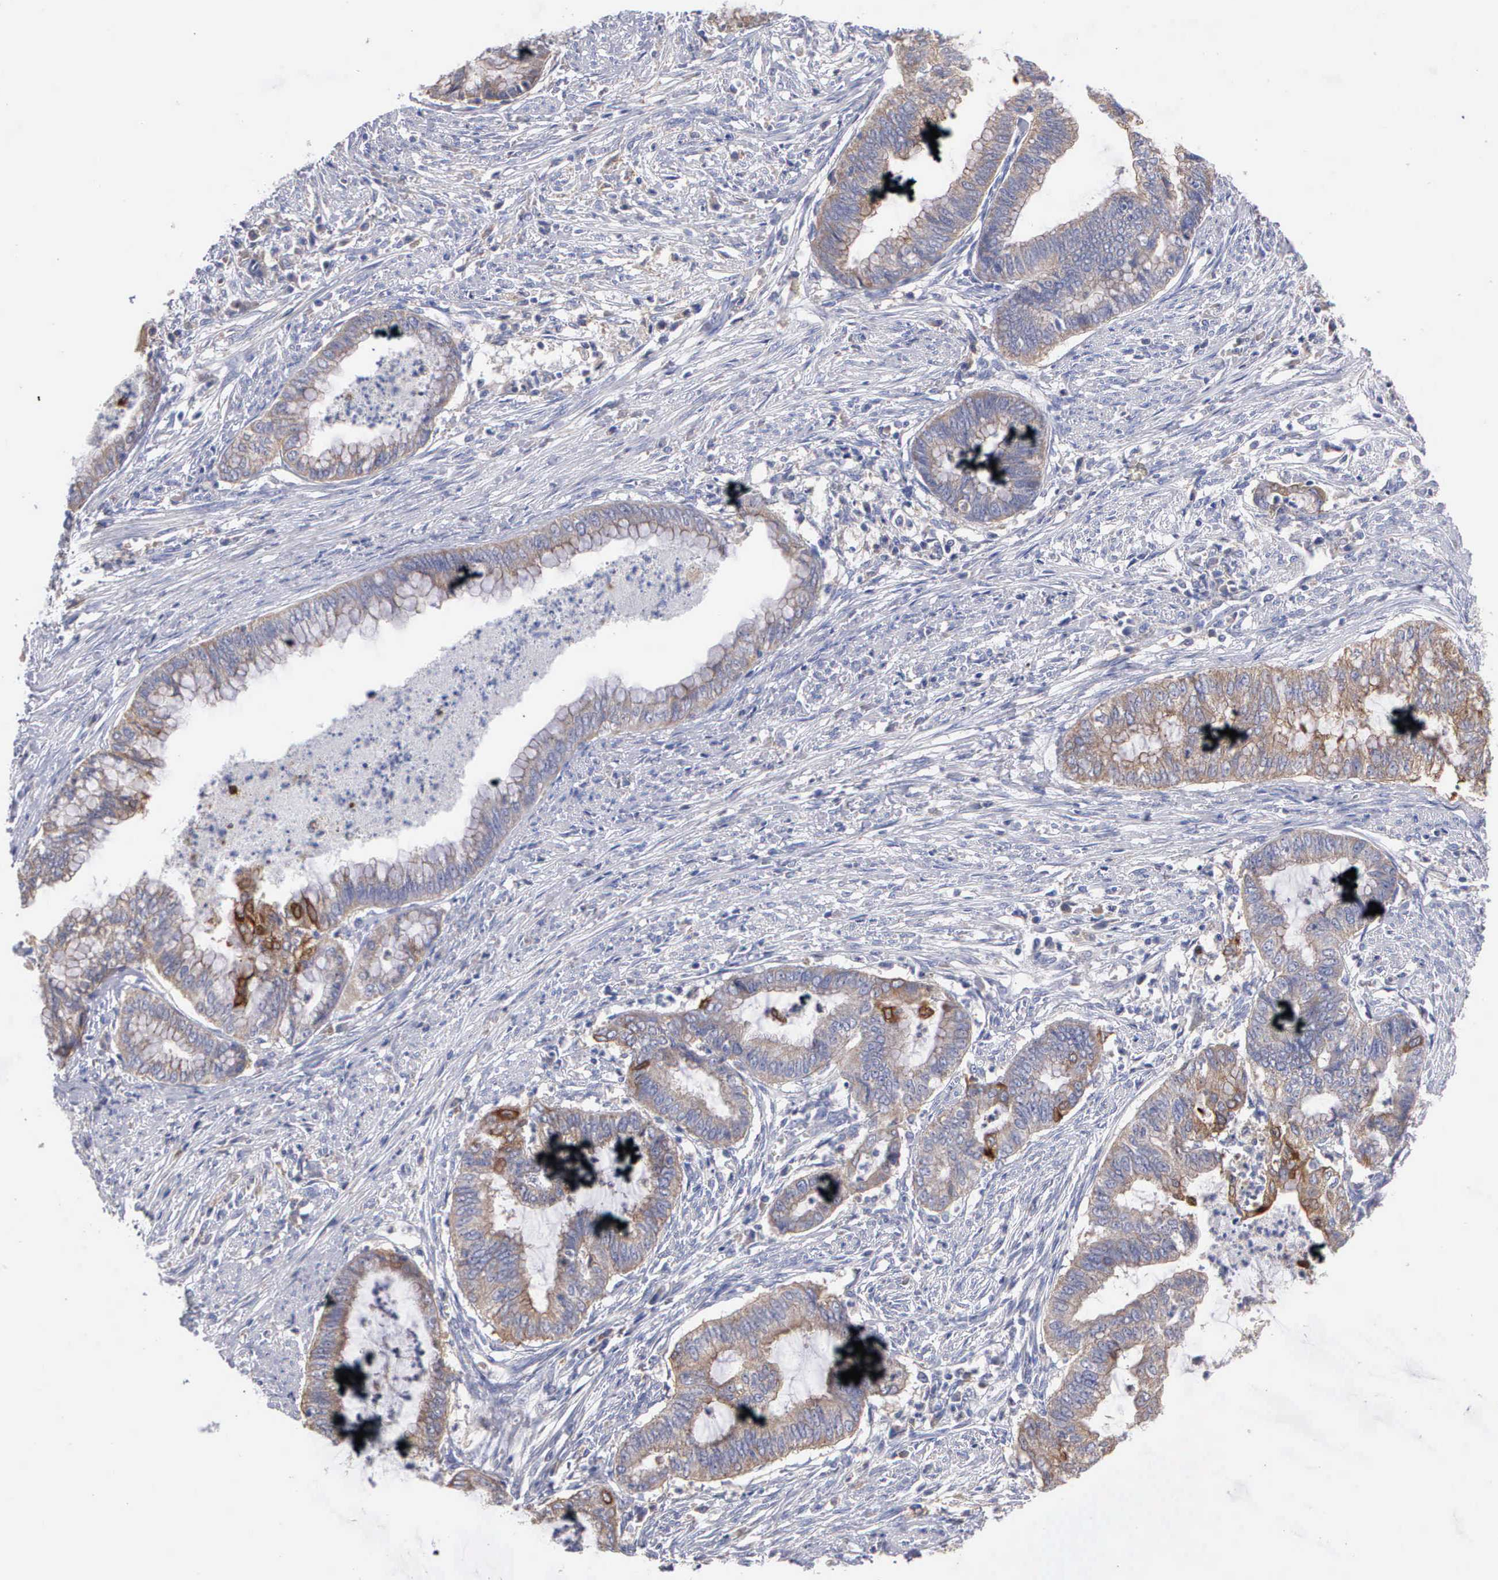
{"staining": {"intensity": "moderate", "quantity": "25%-75%", "location": "cytoplasmic/membranous"}, "tissue": "endometrial cancer", "cell_type": "Tumor cells", "image_type": "cancer", "snomed": [{"axis": "morphology", "description": "Necrosis, NOS"}, {"axis": "morphology", "description": "Adenocarcinoma, NOS"}, {"axis": "topography", "description": "Endometrium"}], "caption": "Immunohistochemistry (DAB) staining of human endometrial cancer (adenocarcinoma) demonstrates moderate cytoplasmic/membranous protein positivity in approximately 25%-75% of tumor cells.", "gene": "PTGS2", "patient": {"sex": "female", "age": 79}}